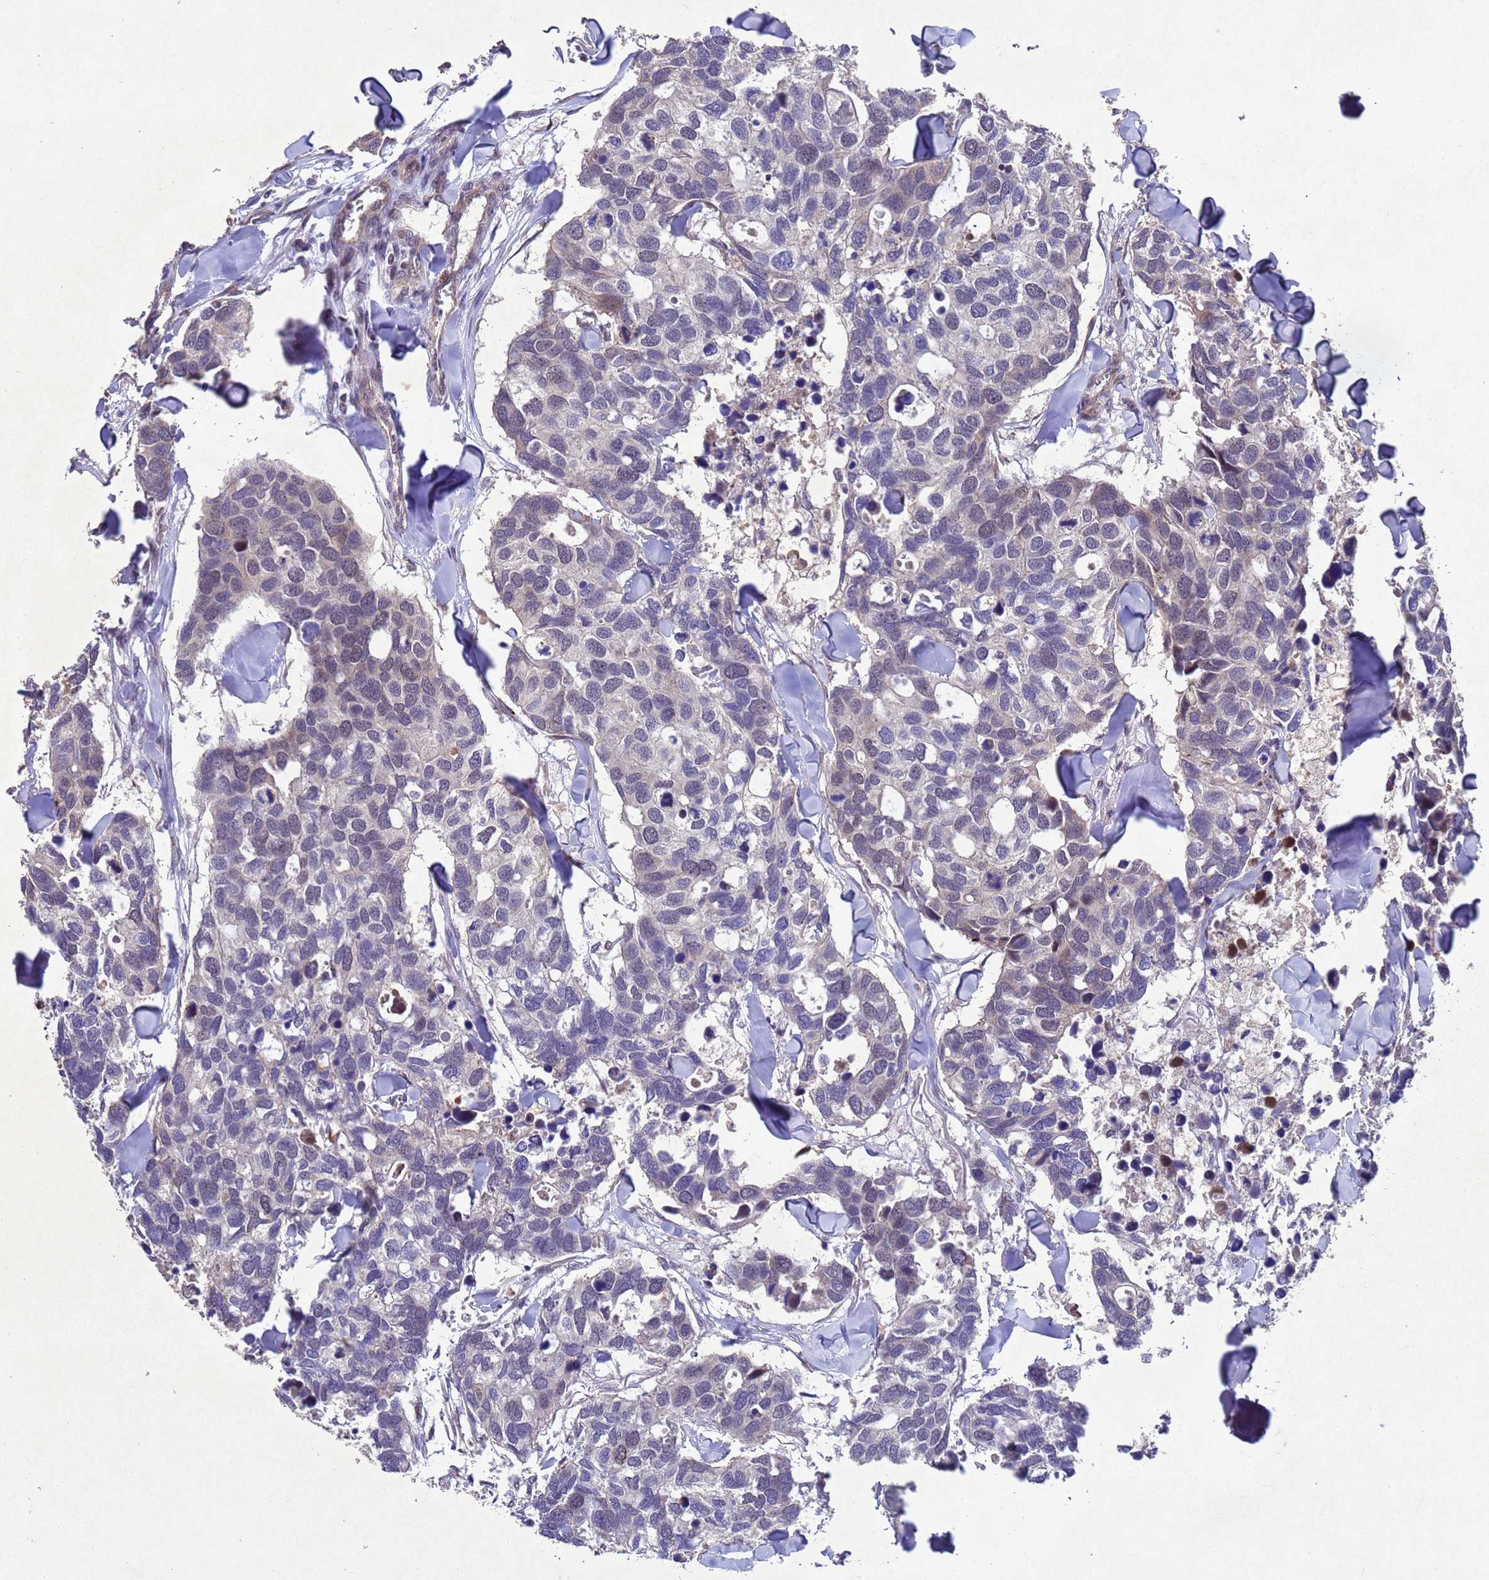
{"staining": {"intensity": "weak", "quantity": "<25%", "location": "nuclear"}, "tissue": "breast cancer", "cell_type": "Tumor cells", "image_type": "cancer", "snomed": [{"axis": "morphology", "description": "Duct carcinoma"}, {"axis": "topography", "description": "Breast"}], "caption": "A high-resolution image shows immunohistochemistry staining of breast cancer, which shows no significant positivity in tumor cells.", "gene": "TBK1", "patient": {"sex": "female", "age": 83}}